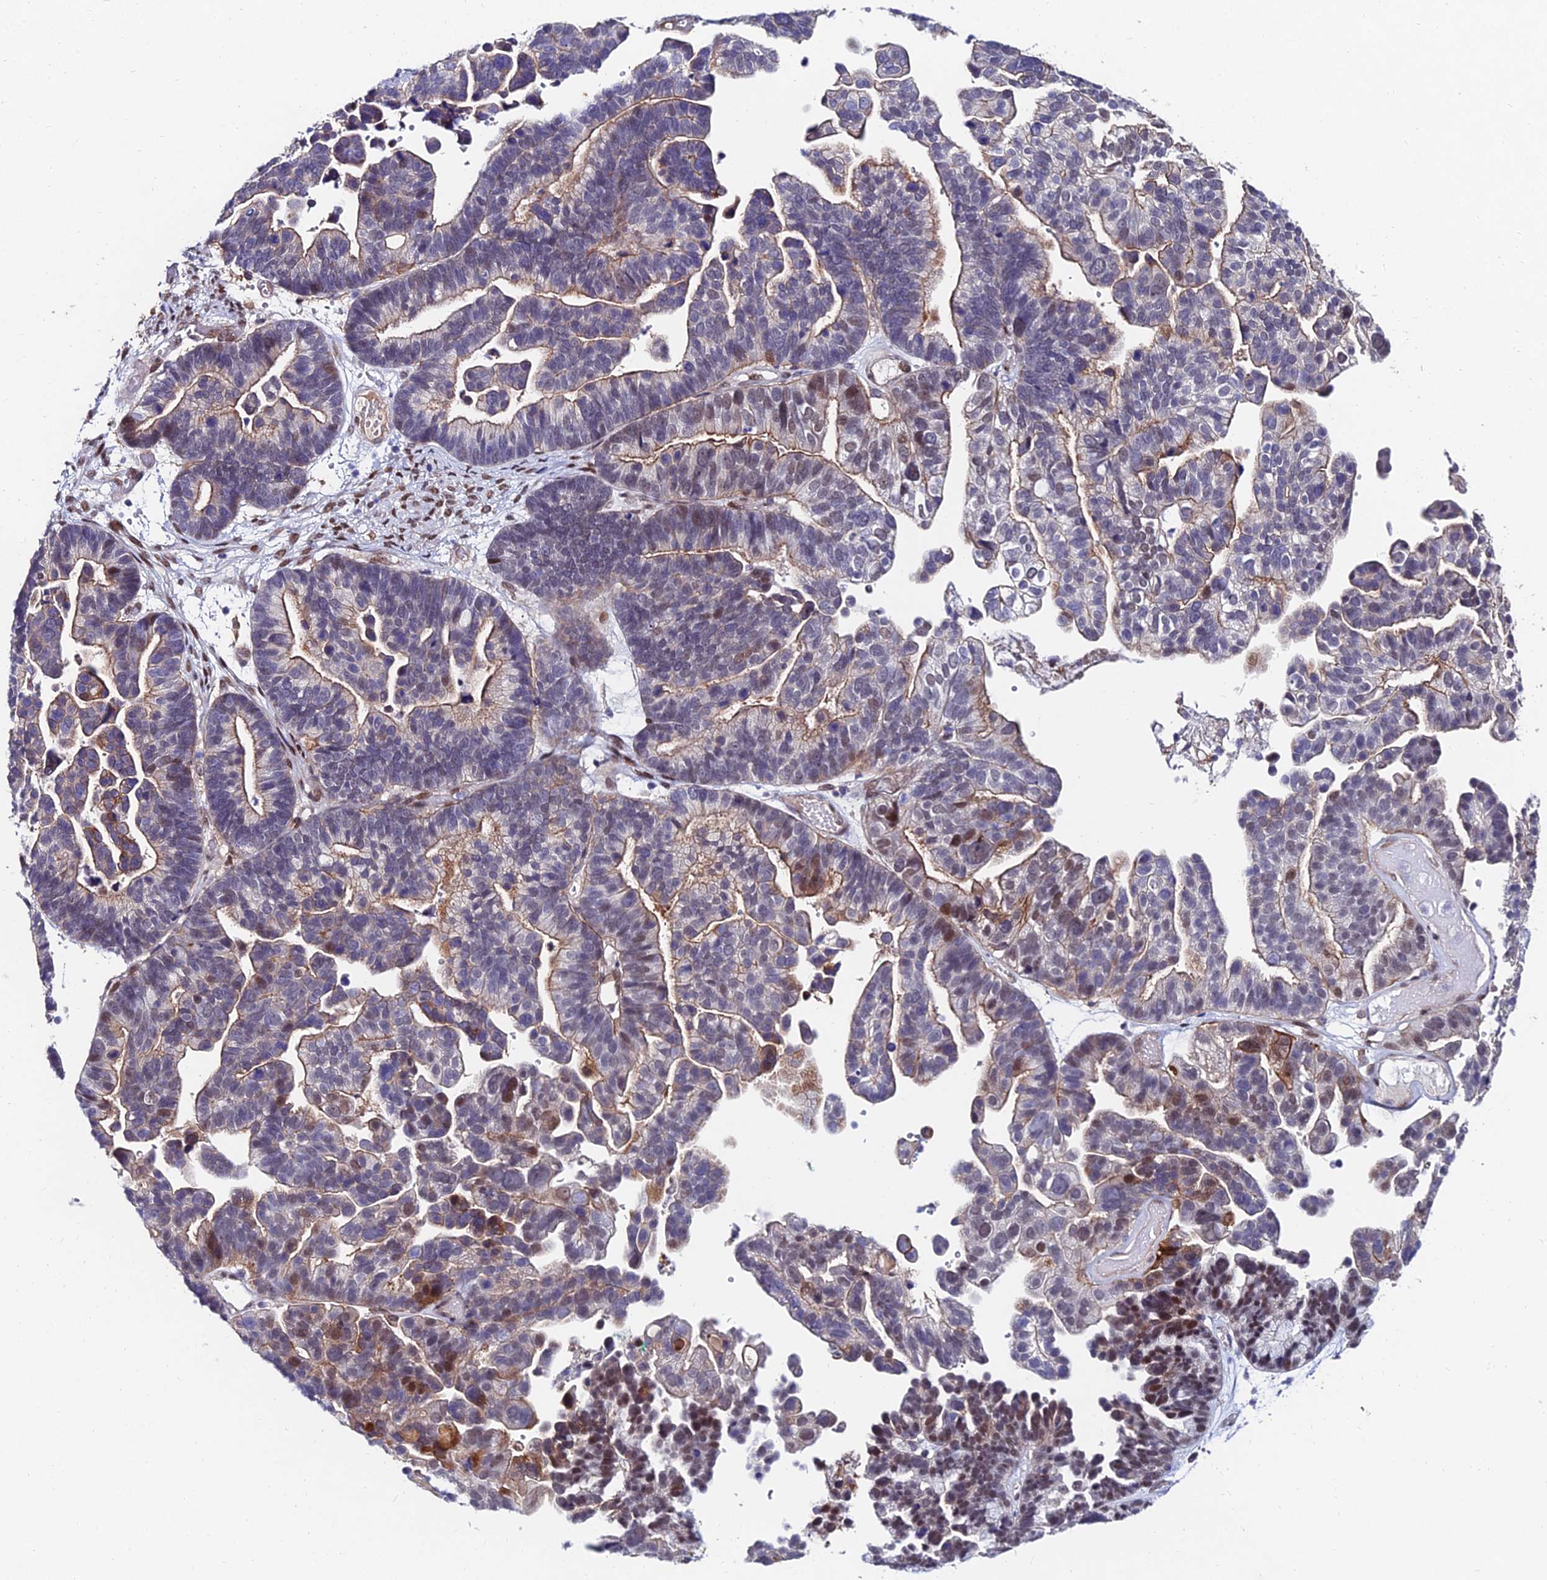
{"staining": {"intensity": "moderate", "quantity": "<25%", "location": "cytoplasmic/membranous,nuclear"}, "tissue": "ovarian cancer", "cell_type": "Tumor cells", "image_type": "cancer", "snomed": [{"axis": "morphology", "description": "Cystadenocarcinoma, serous, NOS"}, {"axis": "topography", "description": "Ovary"}], "caption": "Human serous cystadenocarcinoma (ovarian) stained with a protein marker demonstrates moderate staining in tumor cells.", "gene": "TRIM24", "patient": {"sex": "female", "age": 56}}